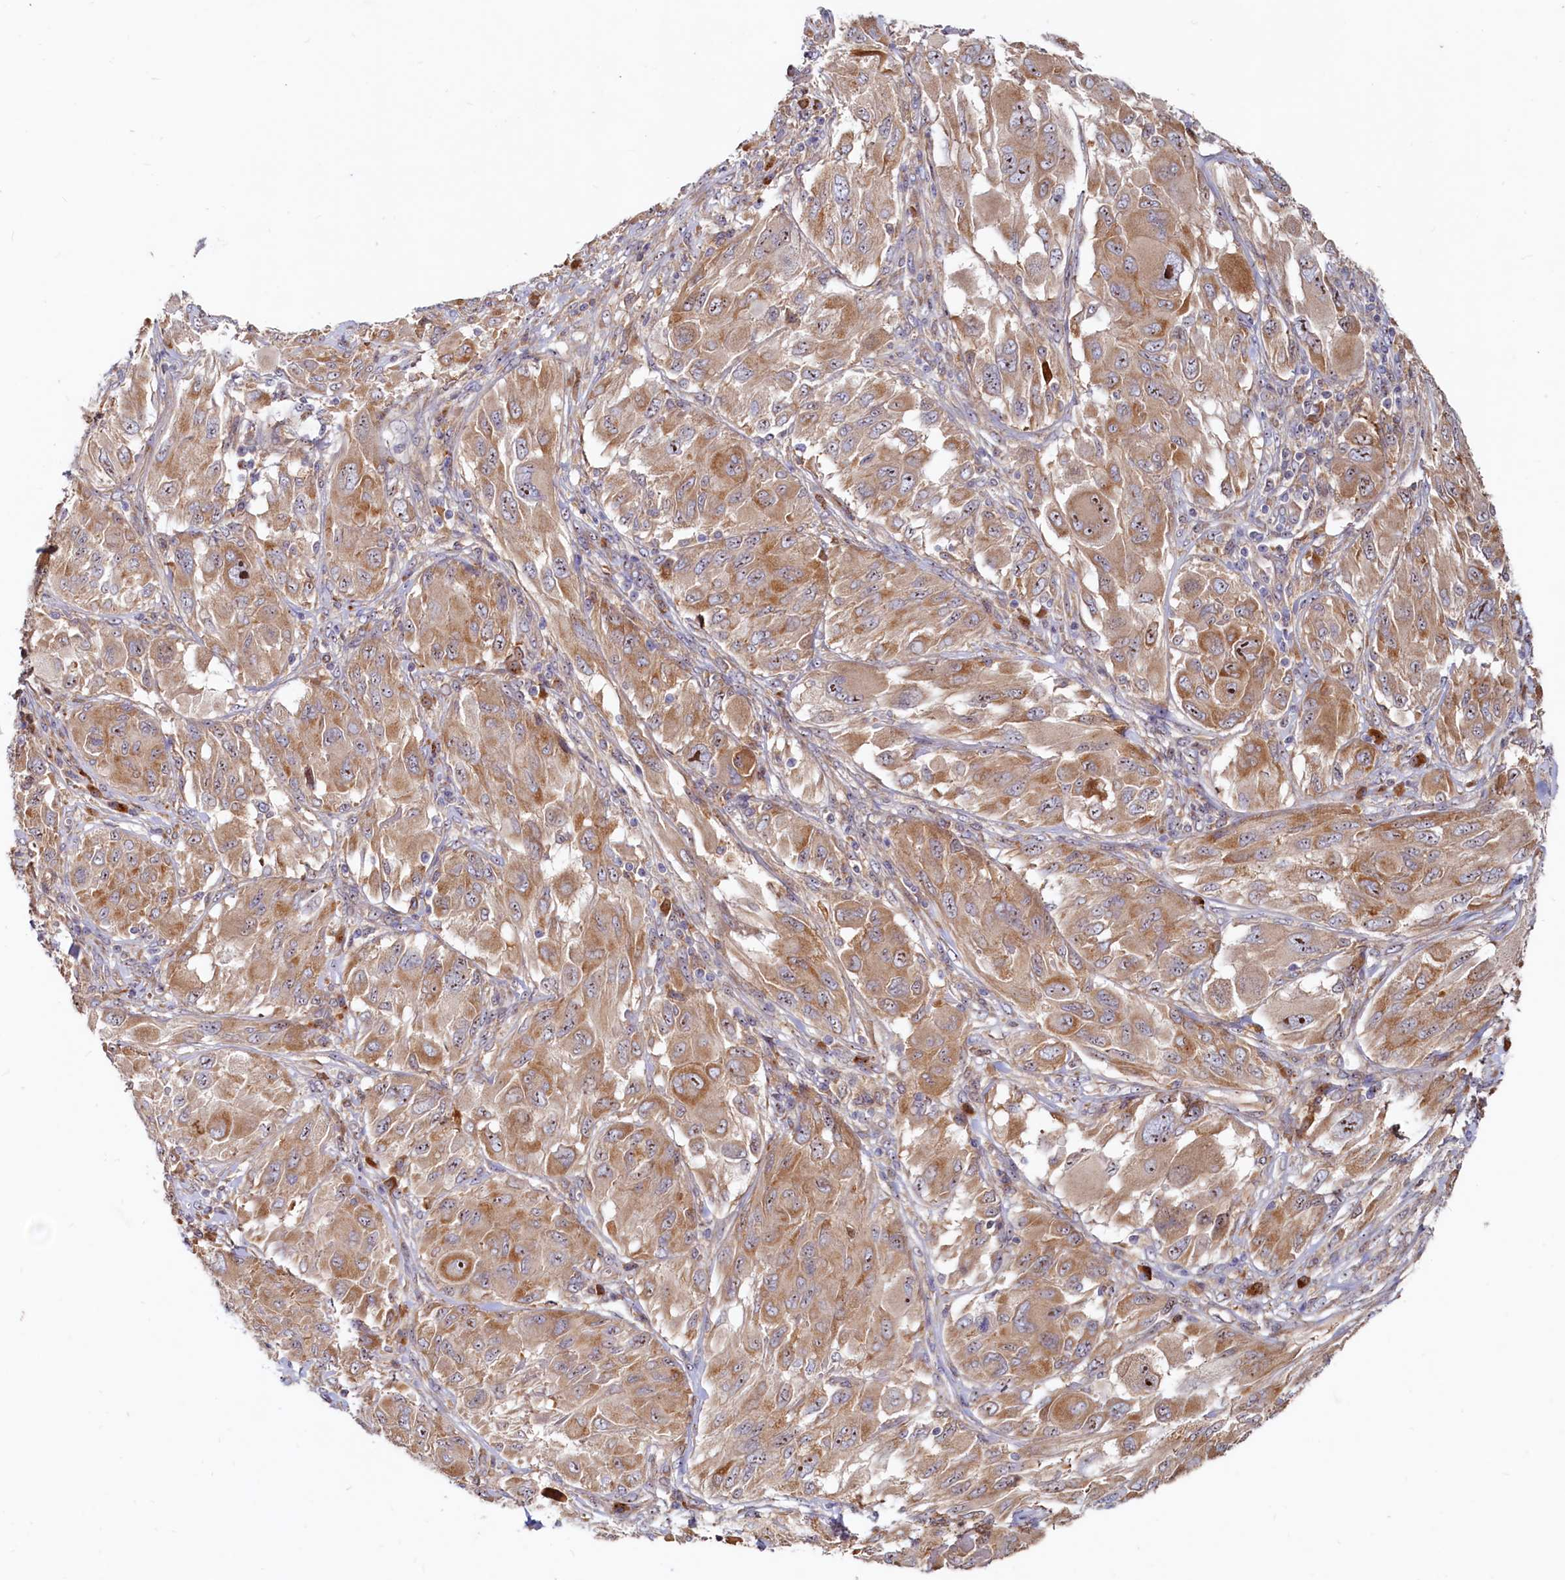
{"staining": {"intensity": "moderate", "quantity": ">75%", "location": "cytoplasmic/membranous,nuclear"}, "tissue": "melanoma", "cell_type": "Tumor cells", "image_type": "cancer", "snomed": [{"axis": "morphology", "description": "Malignant melanoma, NOS"}, {"axis": "topography", "description": "Skin"}], "caption": "About >75% of tumor cells in melanoma display moderate cytoplasmic/membranous and nuclear protein expression as visualized by brown immunohistochemical staining.", "gene": "RGS7BP", "patient": {"sex": "female", "age": 91}}